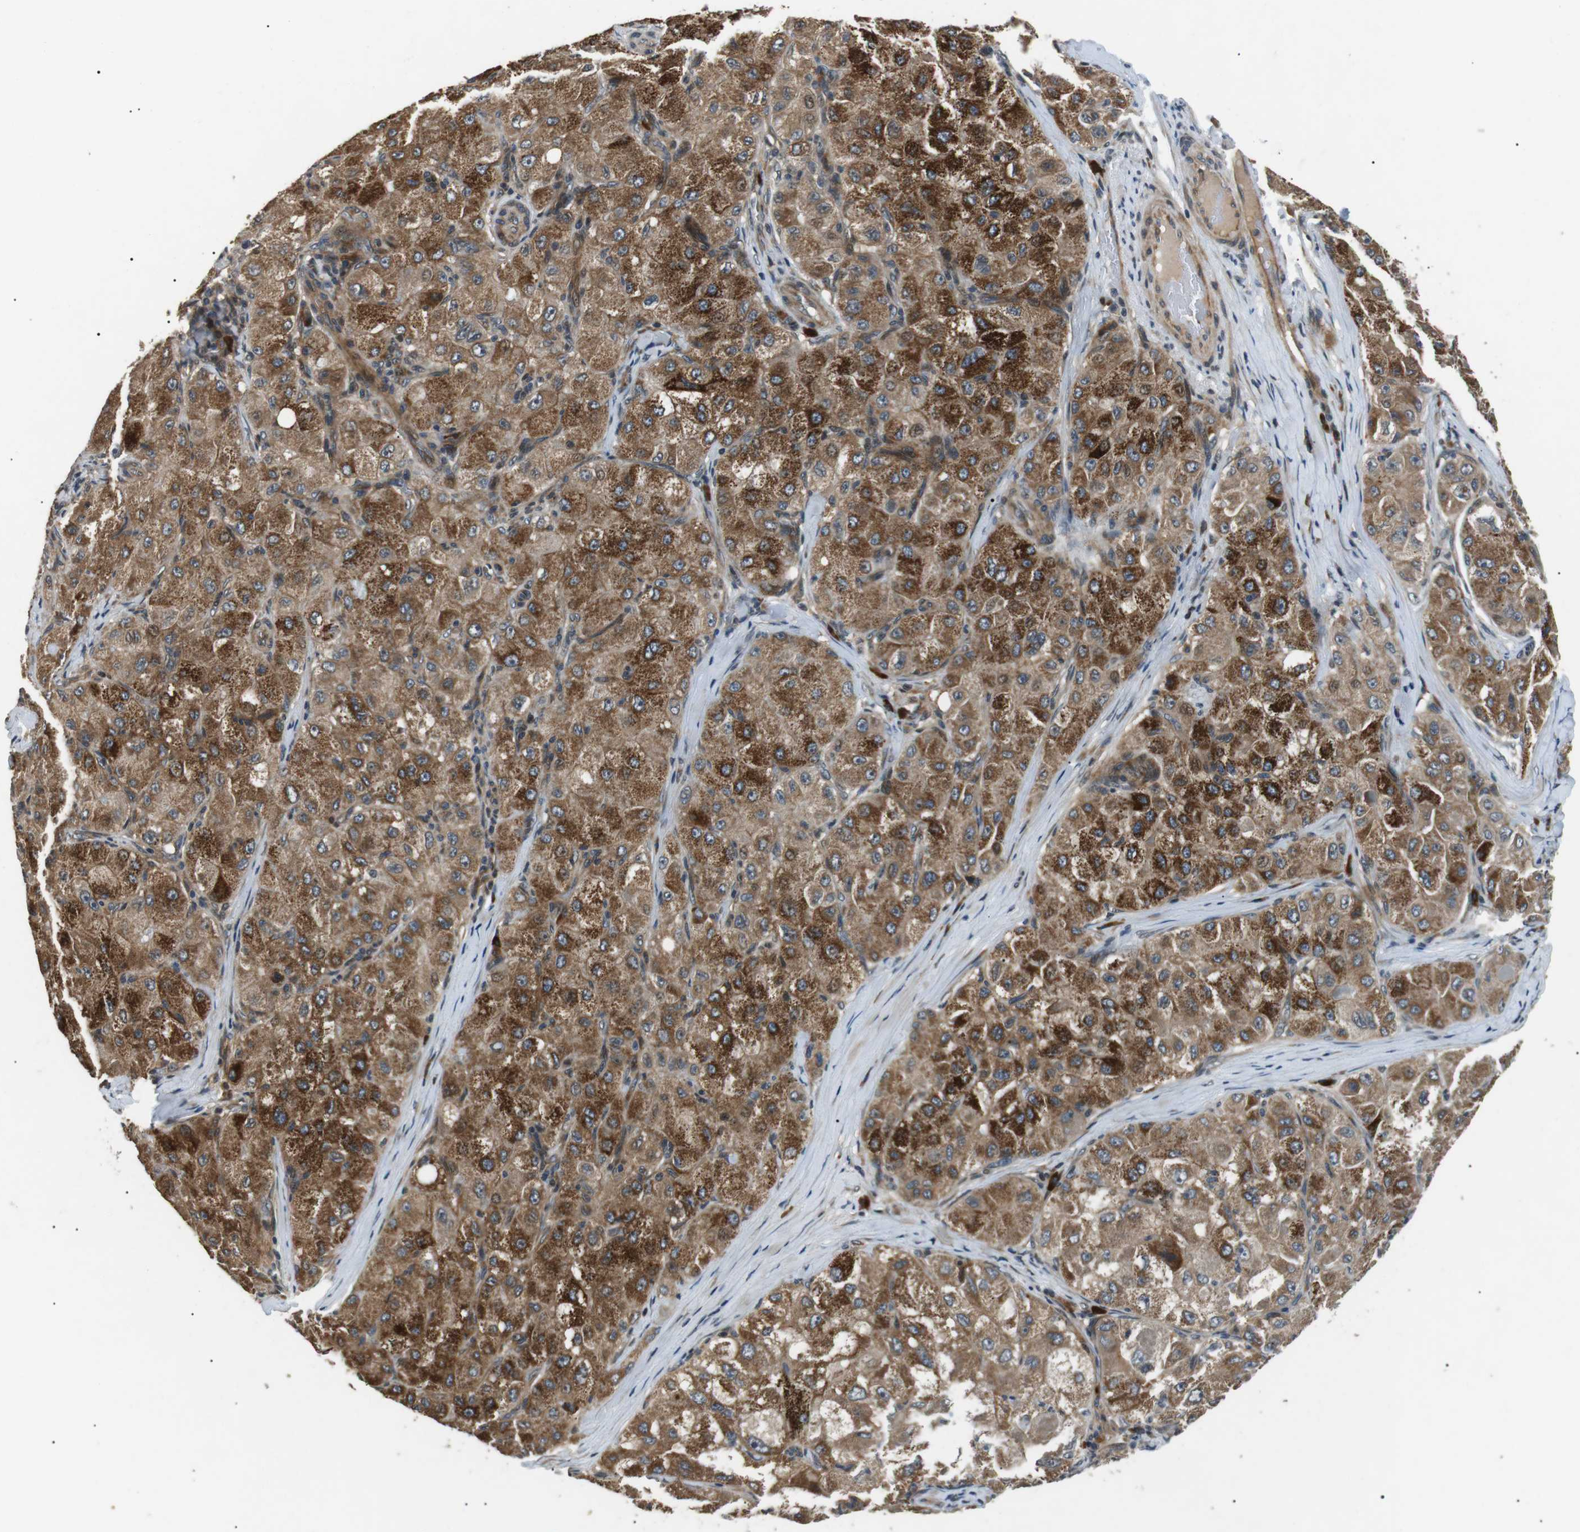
{"staining": {"intensity": "moderate", "quantity": ">75%", "location": "cytoplasmic/membranous"}, "tissue": "liver cancer", "cell_type": "Tumor cells", "image_type": "cancer", "snomed": [{"axis": "morphology", "description": "Carcinoma, Hepatocellular, NOS"}, {"axis": "topography", "description": "Liver"}], "caption": "This image demonstrates IHC staining of liver cancer (hepatocellular carcinoma), with medium moderate cytoplasmic/membranous staining in approximately >75% of tumor cells.", "gene": "HSPA13", "patient": {"sex": "male", "age": 80}}